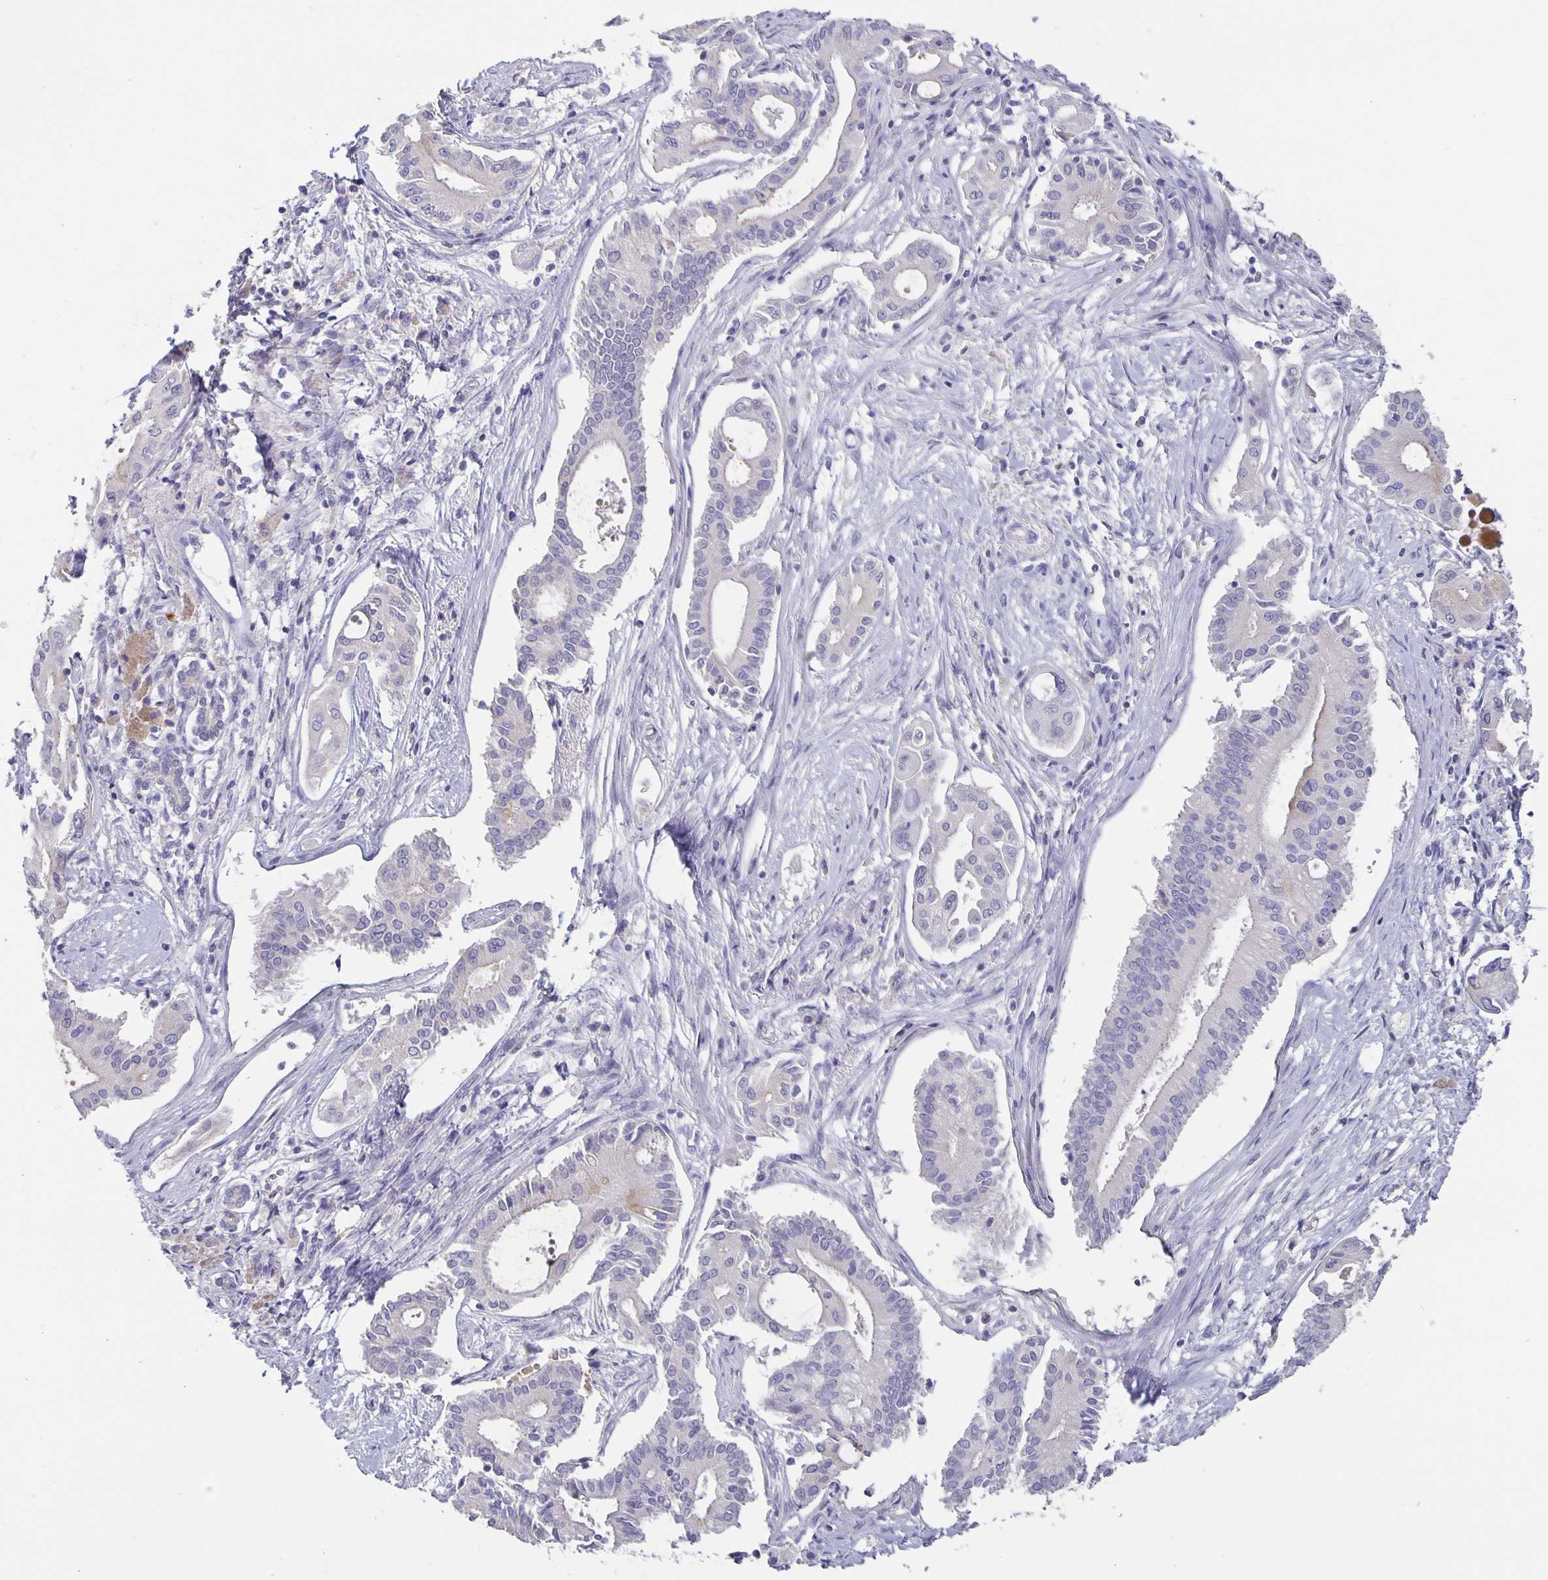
{"staining": {"intensity": "negative", "quantity": "none", "location": "none"}, "tissue": "pancreatic cancer", "cell_type": "Tumor cells", "image_type": "cancer", "snomed": [{"axis": "morphology", "description": "Adenocarcinoma, NOS"}, {"axis": "topography", "description": "Pancreas"}], "caption": "Photomicrograph shows no significant protein expression in tumor cells of adenocarcinoma (pancreatic).", "gene": "GDF15", "patient": {"sex": "female", "age": 68}}